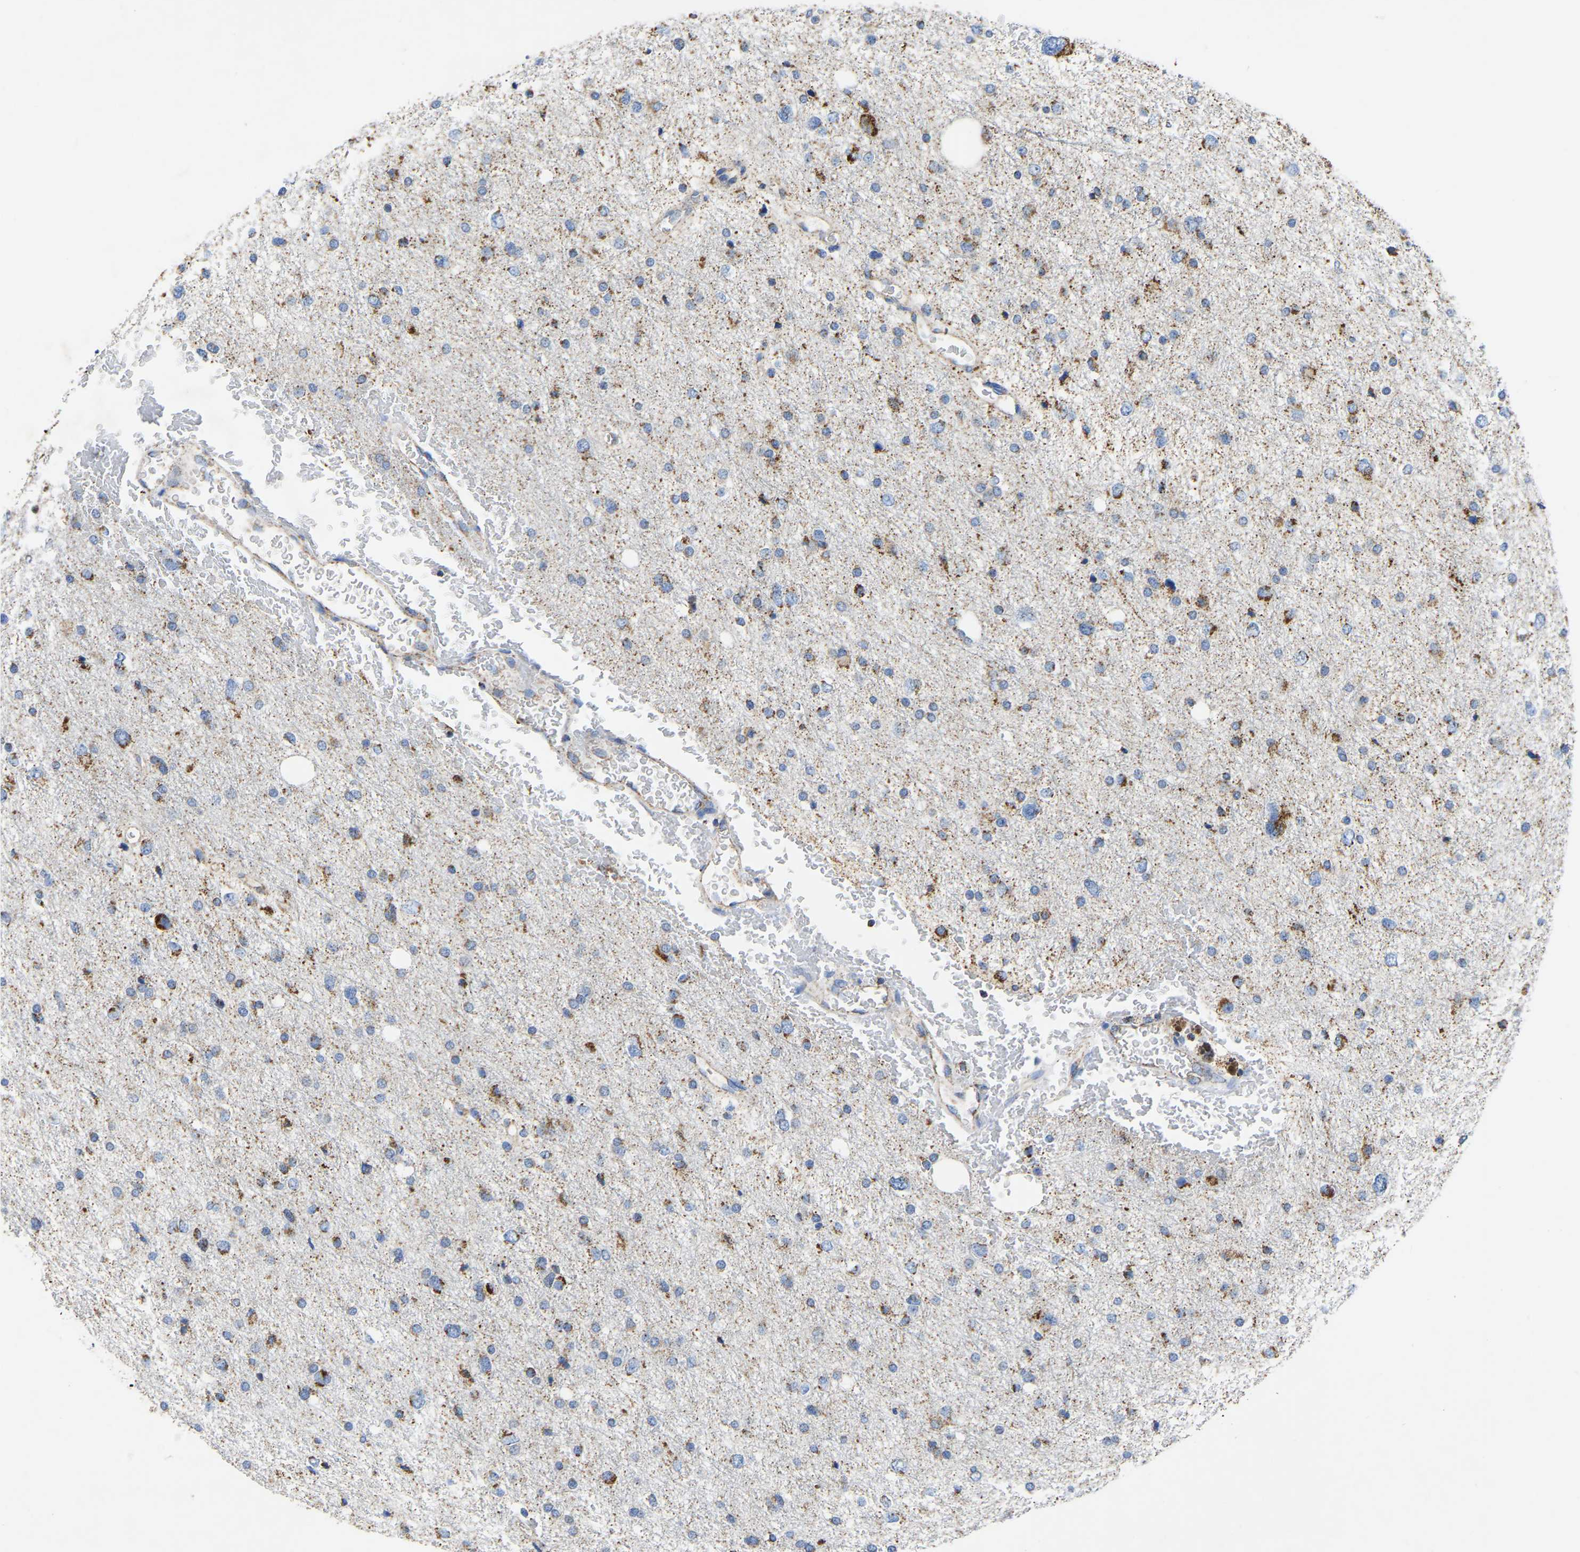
{"staining": {"intensity": "strong", "quantity": ">75%", "location": "cytoplasmic/membranous"}, "tissue": "glioma", "cell_type": "Tumor cells", "image_type": "cancer", "snomed": [{"axis": "morphology", "description": "Glioma, malignant, Low grade"}, {"axis": "topography", "description": "Brain"}], "caption": "Protein expression analysis of glioma reveals strong cytoplasmic/membranous positivity in approximately >75% of tumor cells. The protein is shown in brown color, while the nuclei are stained blue.", "gene": "ETFA", "patient": {"sex": "female", "age": 37}}